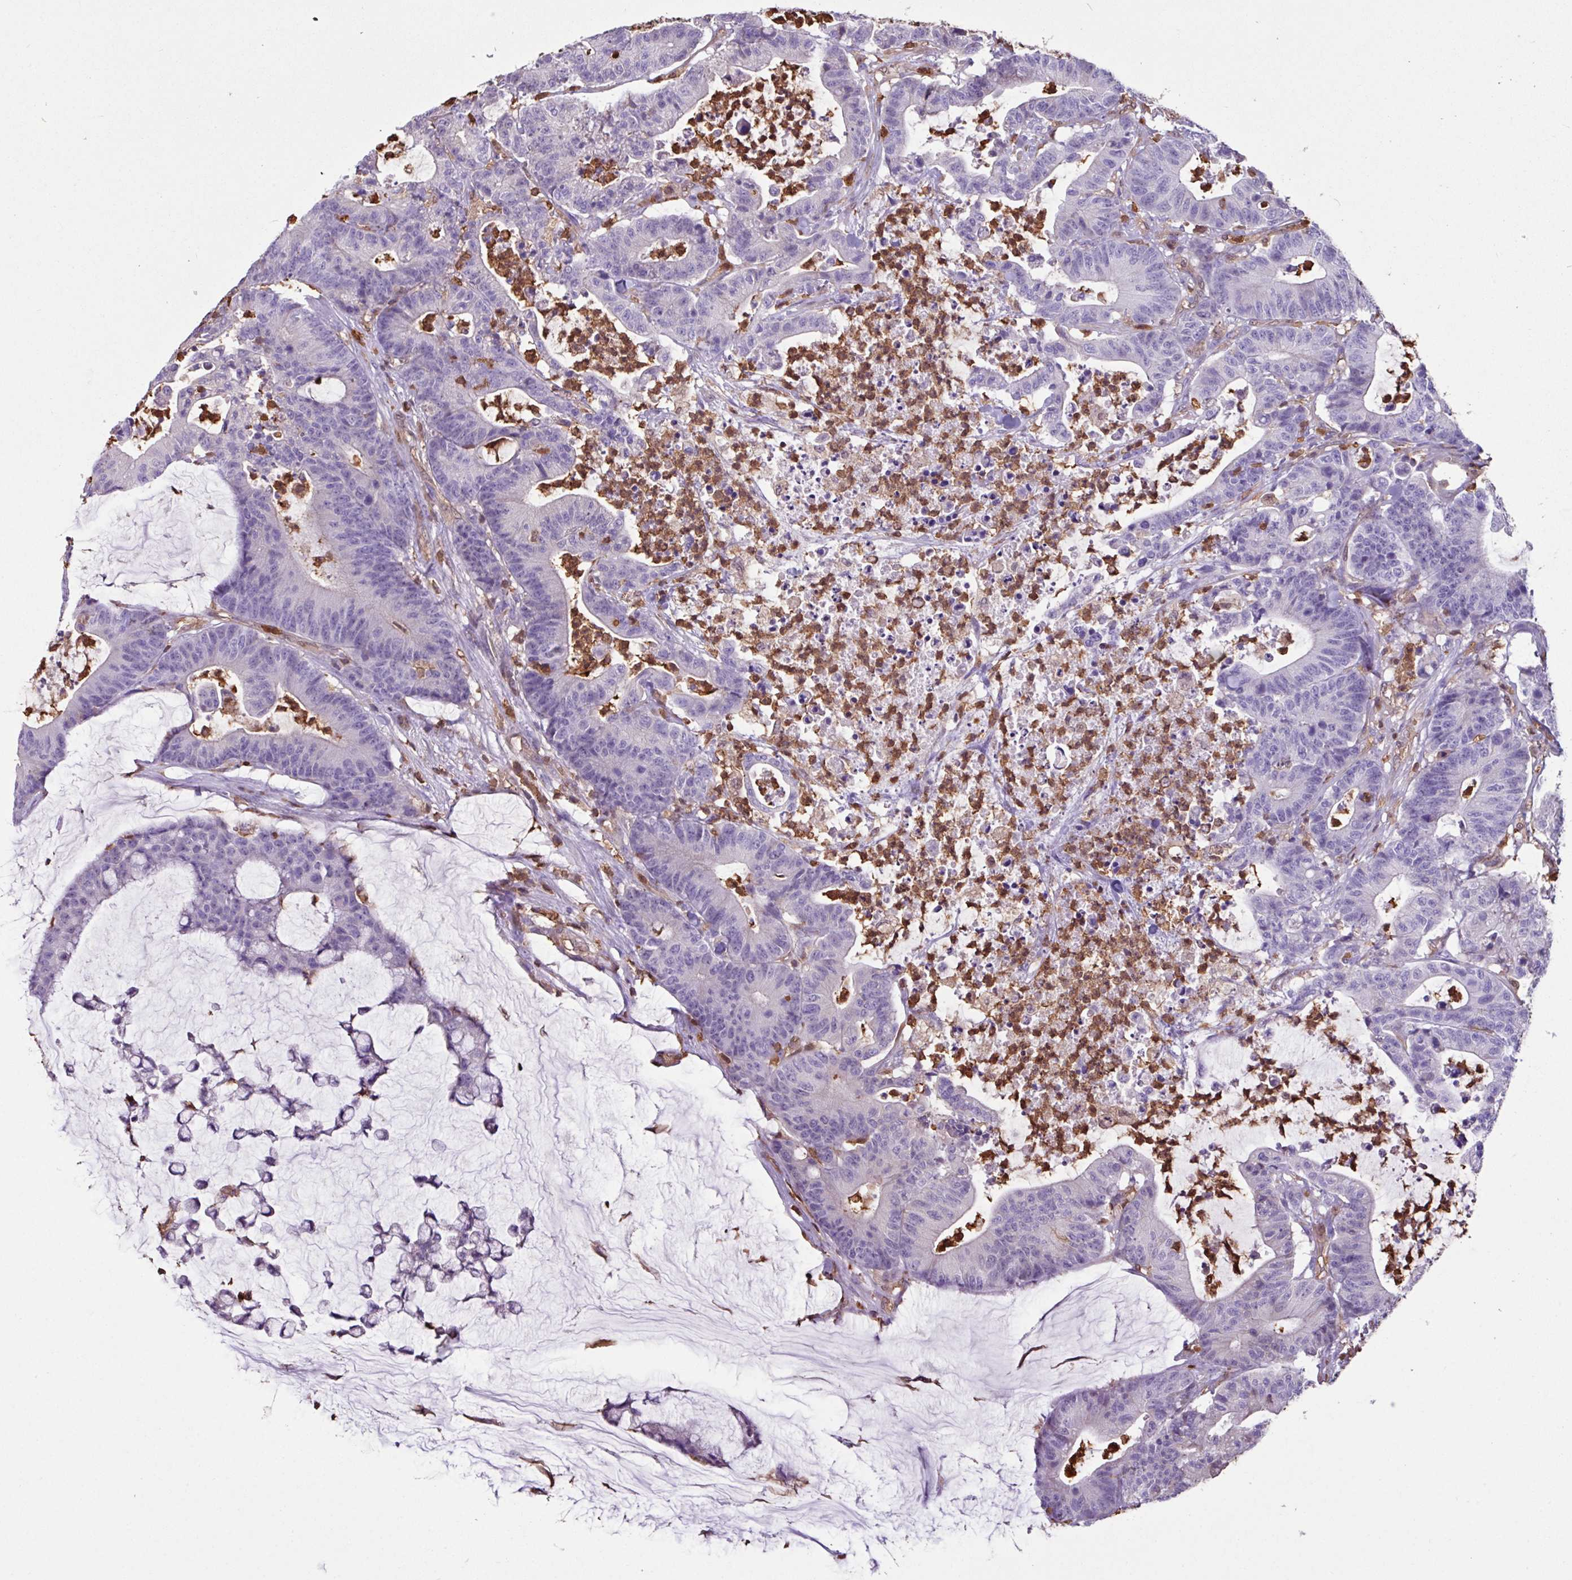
{"staining": {"intensity": "negative", "quantity": "none", "location": "none"}, "tissue": "colorectal cancer", "cell_type": "Tumor cells", "image_type": "cancer", "snomed": [{"axis": "morphology", "description": "Adenocarcinoma, NOS"}, {"axis": "topography", "description": "Colon"}], "caption": "Immunohistochemistry (IHC) of colorectal adenocarcinoma reveals no staining in tumor cells. (Stains: DAB (3,3'-diaminobenzidine) immunohistochemistry (IHC) with hematoxylin counter stain, Microscopy: brightfield microscopy at high magnification).", "gene": "ARHGDIB", "patient": {"sex": "female", "age": 84}}